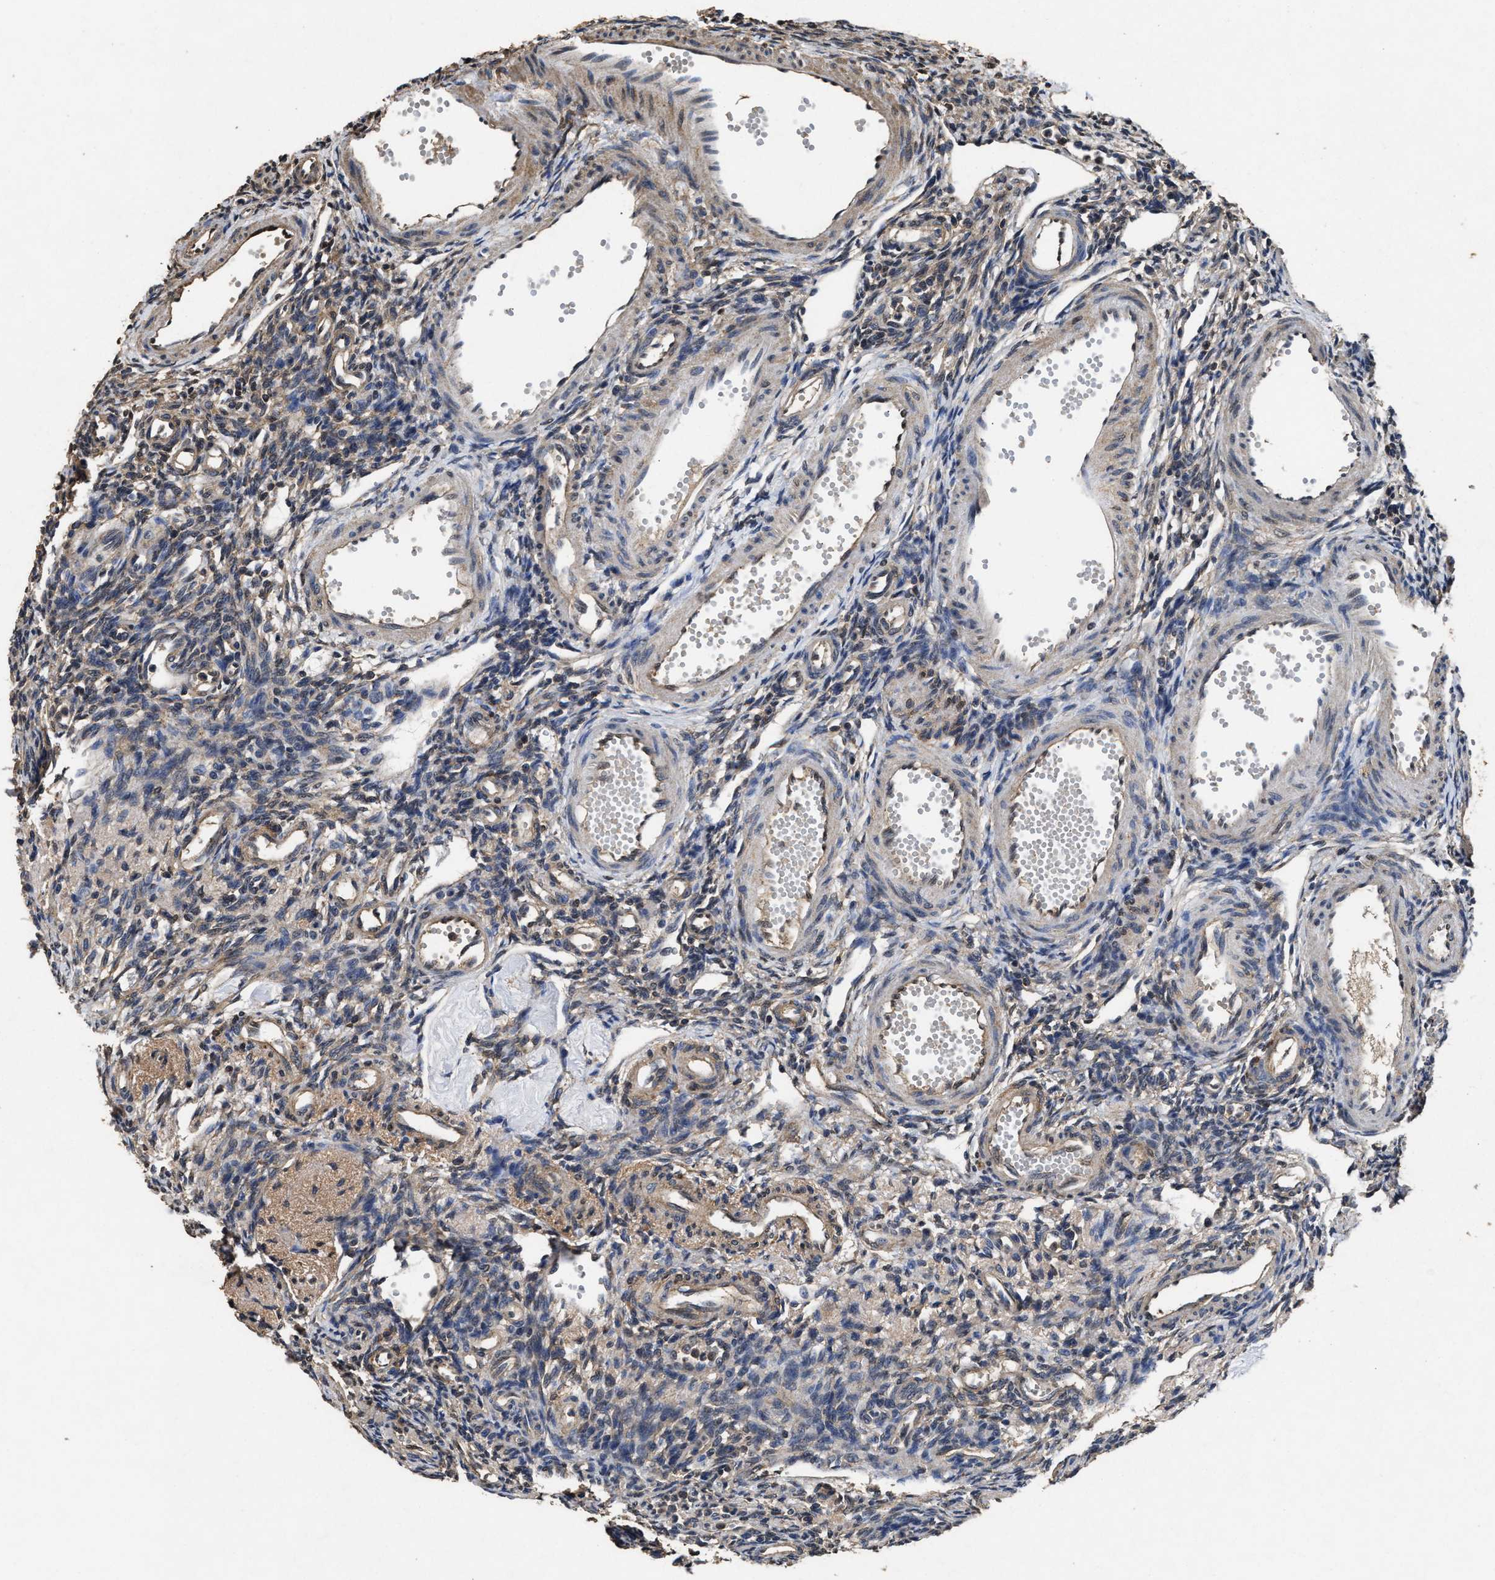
{"staining": {"intensity": "moderate", "quantity": ">75%", "location": "cytoplasmic/membranous"}, "tissue": "ovary", "cell_type": "Follicle cells", "image_type": "normal", "snomed": [{"axis": "morphology", "description": "Normal tissue, NOS"}, {"axis": "topography", "description": "Ovary"}], "caption": "A photomicrograph of human ovary stained for a protein exhibits moderate cytoplasmic/membranous brown staining in follicle cells.", "gene": "ACAT2", "patient": {"sex": "female", "age": 33}}